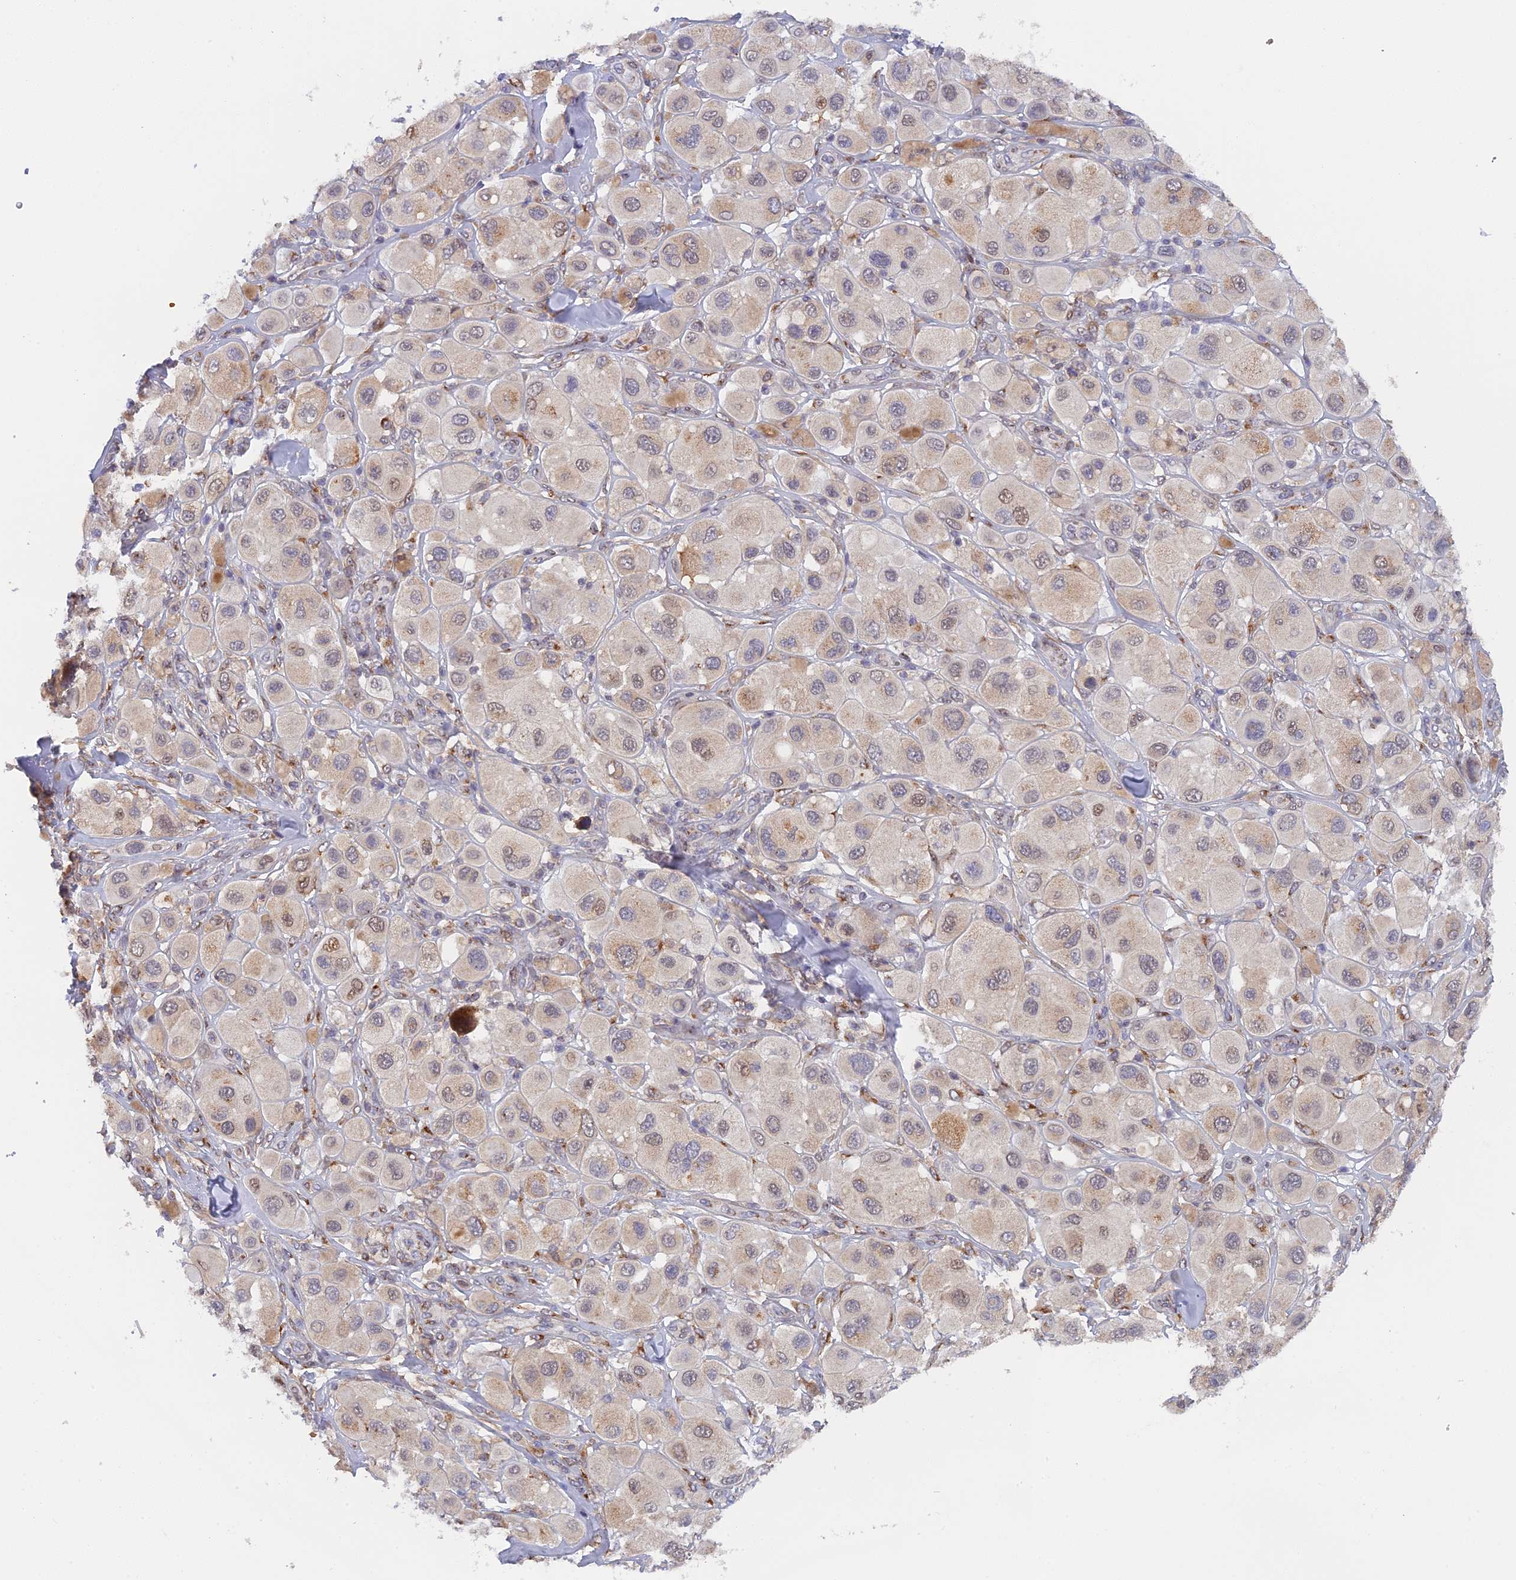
{"staining": {"intensity": "weak", "quantity": "25%-75%", "location": "cytoplasmic/membranous,nuclear"}, "tissue": "melanoma", "cell_type": "Tumor cells", "image_type": "cancer", "snomed": [{"axis": "morphology", "description": "Malignant melanoma, Metastatic site"}, {"axis": "topography", "description": "Skin"}], "caption": "Immunohistochemistry (DAB) staining of melanoma demonstrates weak cytoplasmic/membranous and nuclear protein expression in approximately 25%-75% of tumor cells.", "gene": "SNX17", "patient": {"sex": "male", "age": 41}}